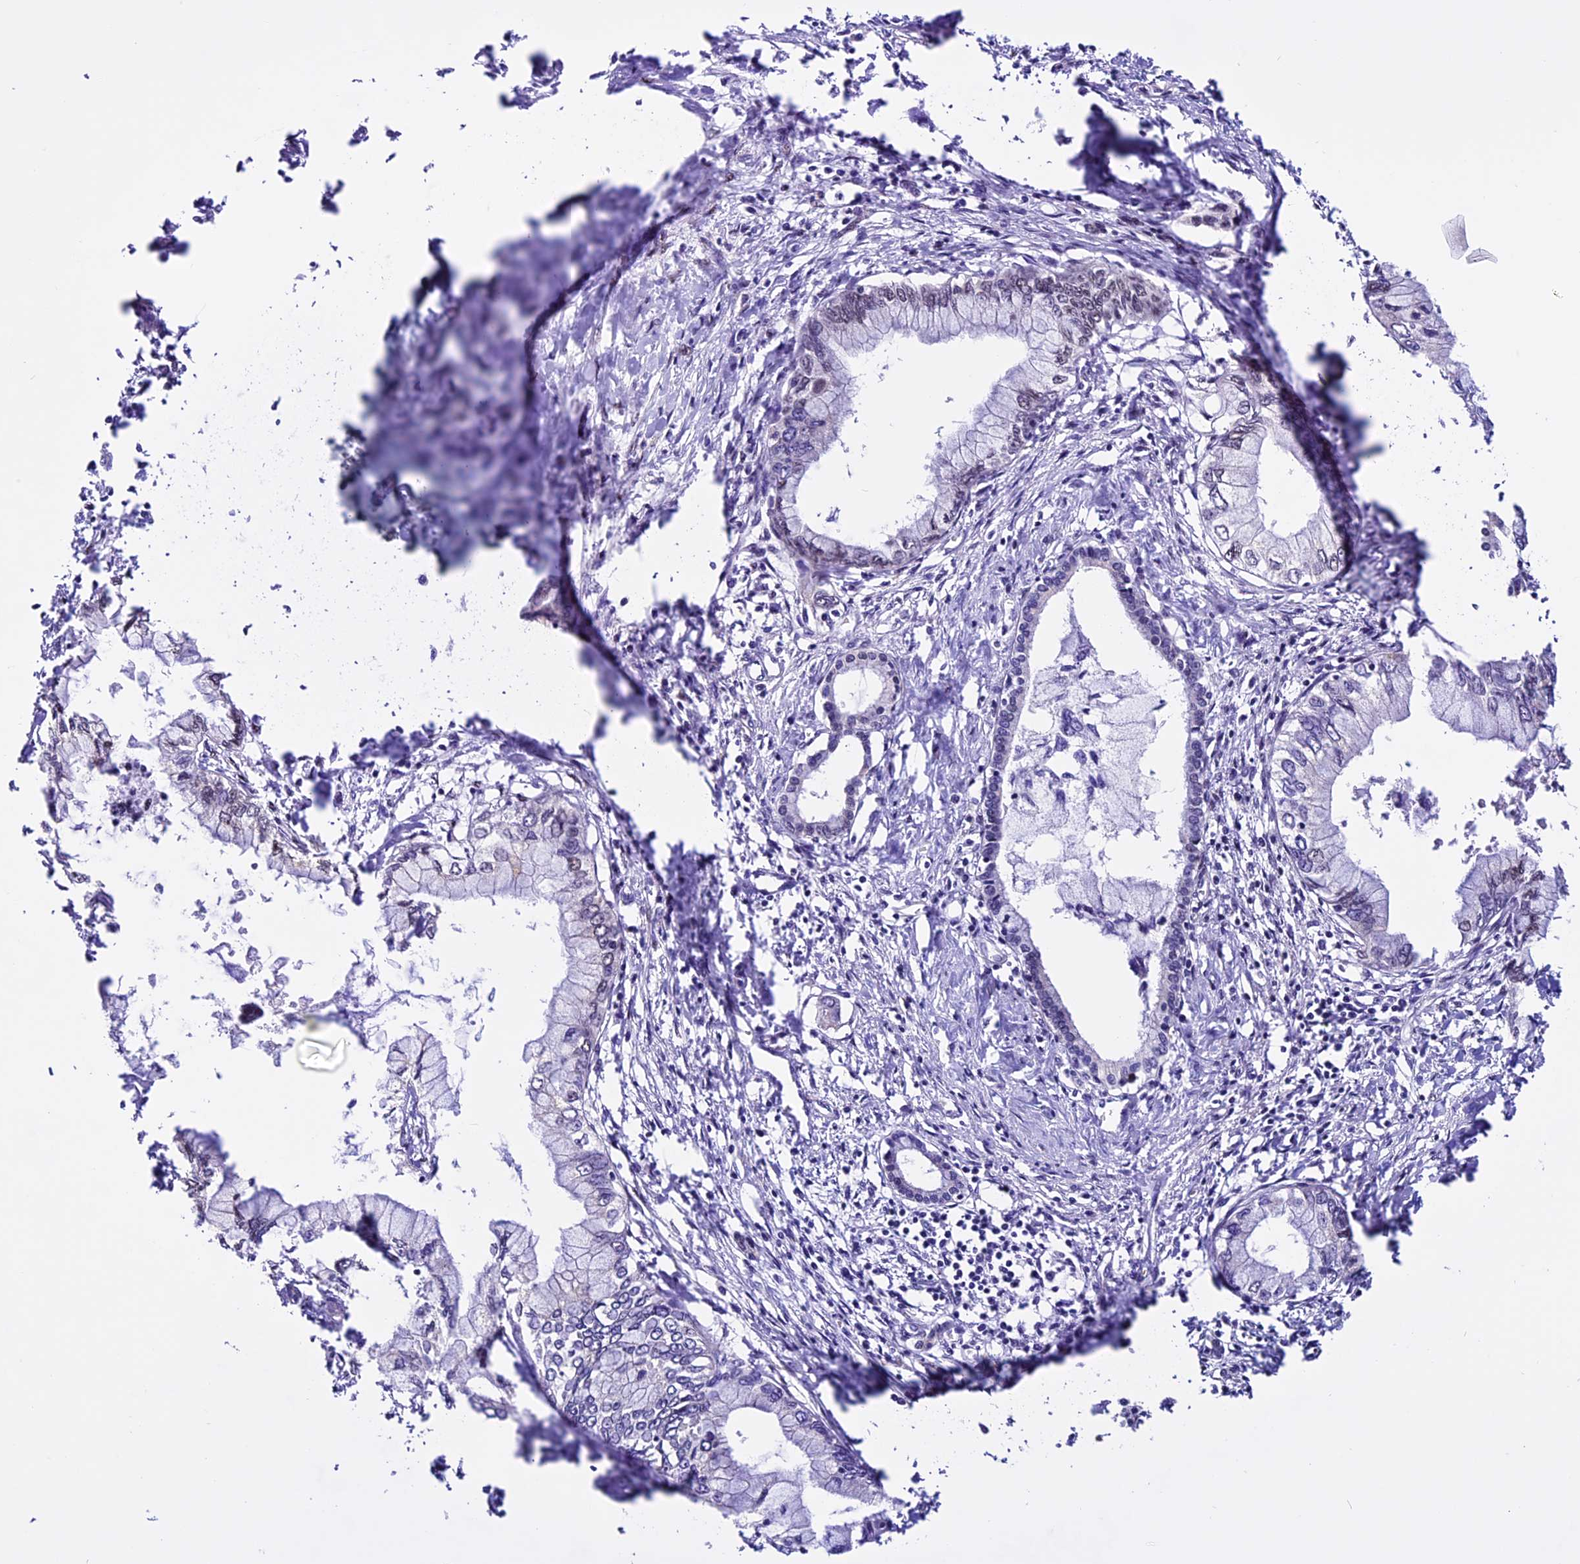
{"staining": {"intensity": "negative", "quantity": "none", "location": "none"}, "tissue": "pancreatic cancer", "cell_type": "Tumor cells", "image_type": "cancer", "snomed": [{"axis": "morphology", "description": "Adenocarcinoma, NOS"}, {"axis": "topography", "description": "Pancreas"}], "caption": "Histopathology image shows no protein expression in tumor cells of adenocarcinoma (pancreatic) tissue.", "gene": "RINL", "patient": {"sex": "male", "age": 48}}